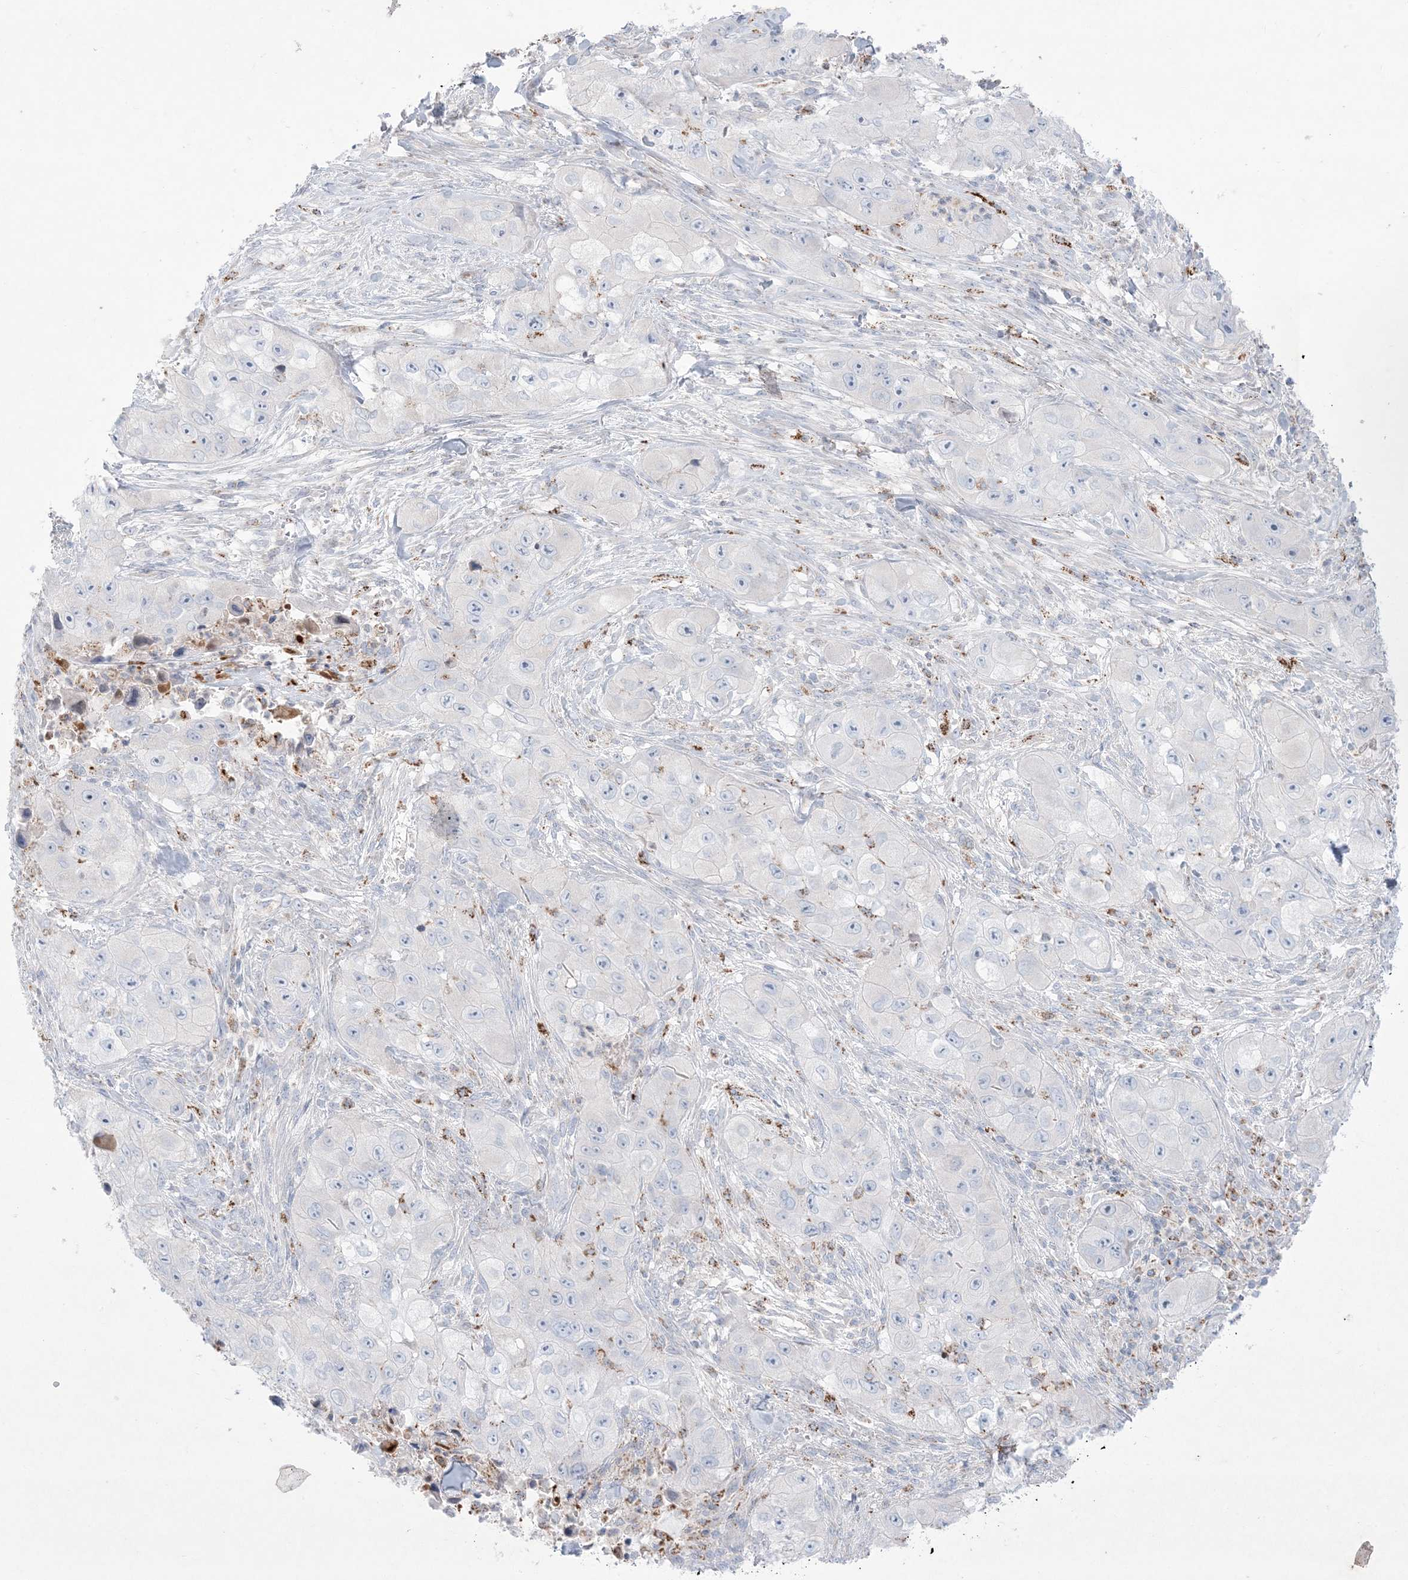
{"staining": {"intensity": "negative", "quantity": "none", "location": "none"}, "tissue": "skin cancer", "cell_type": "Tumor cells", "image_type": "cancer", "snomed": [{"axis": "morphology", "description": "Squamous cell carcinoma, NOS"}, {"axis": "topography", "description": "Skin"}, {"axis": "topography", "description": "Subcutis"}], "caption": "This is an immunohistochemistry micrograph of human skin squamous cell carcinoma. There is no expression in tumor cells.", "gene": "KCTD6", "patient": {"sex": "male", "age": 73}}